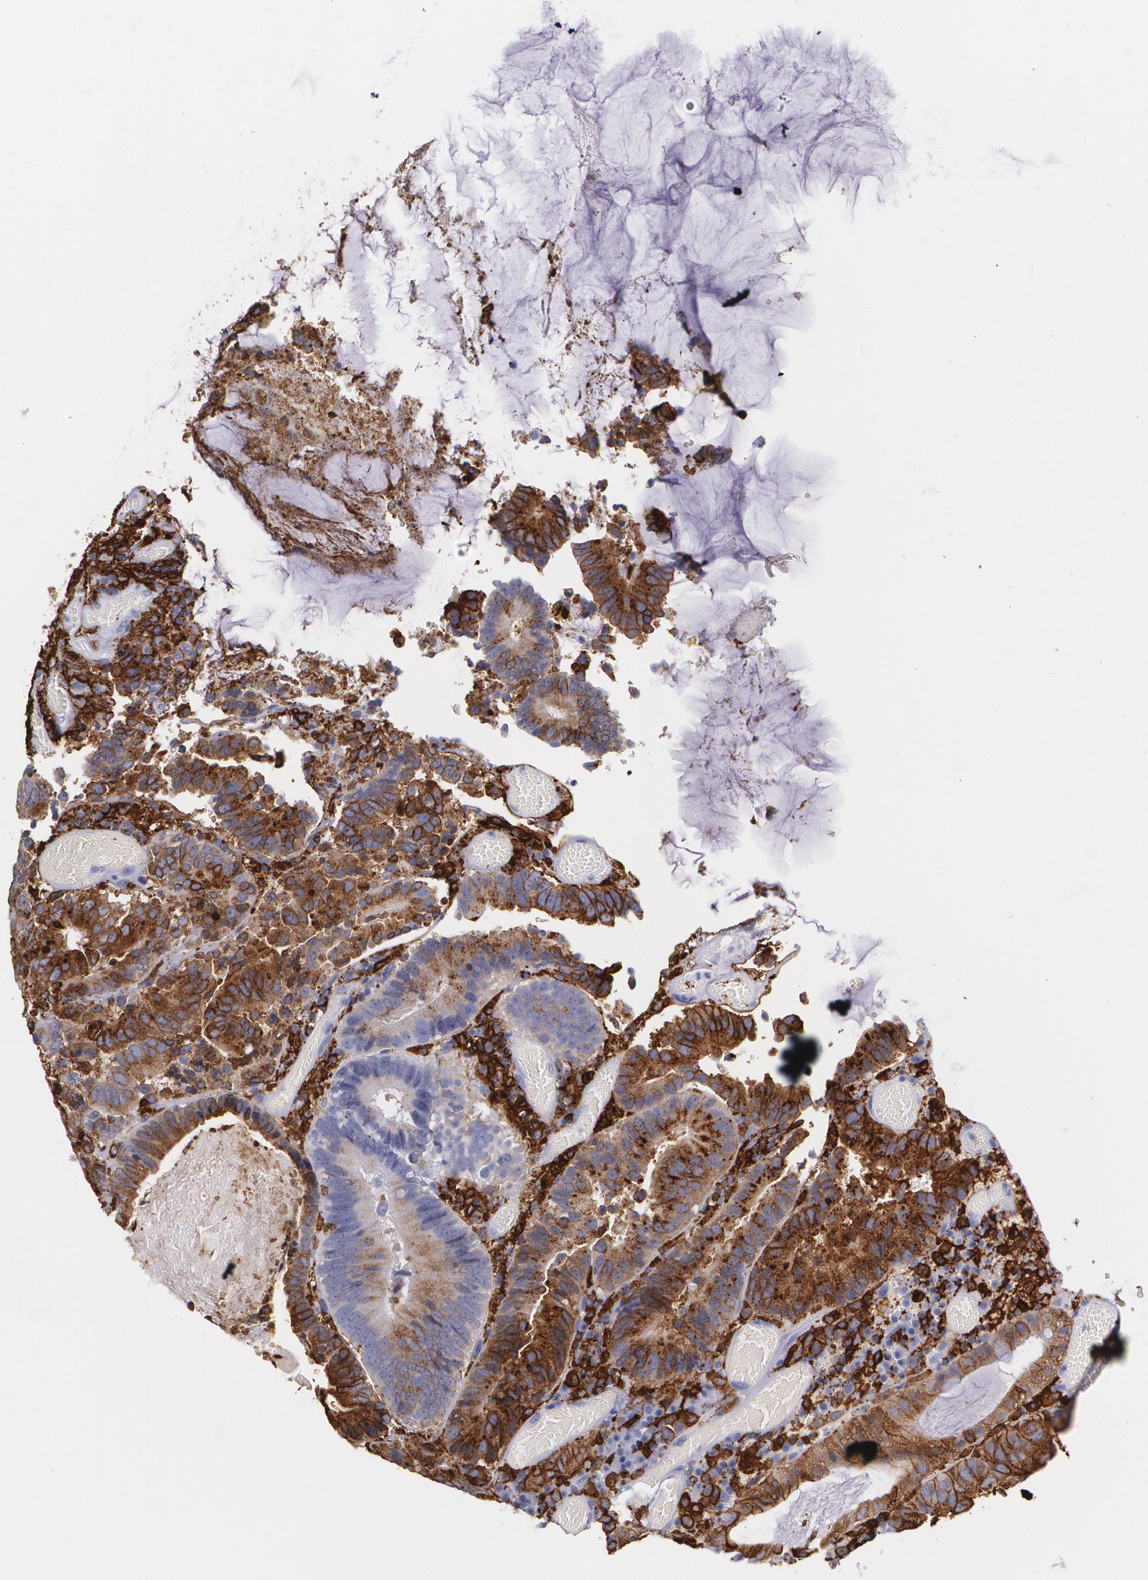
{"staining": {"intensity": "moderate", "quantity": "25%-75%", "location": "cytoplasmic/membranous"}, "tissue": "colorectal cancer", "cell_type": "Tumor cells", "image_type": "cancer", "snomed": [{"axis": "morphology", "description": "Normal tissue, NOS"}, {"axis": "morphology", "description": "Adenocarcinoma, NOS"}, {"axis": "topography", "description": "Colon"}], "caption": "Immunohistochemical staining of human colorectal cancer (adenocarcinoma) exhibits medium levels of moderate cytoplasmic/membranous protein positivity in about 25%-75% of tumor cells.", "gene": "HLA-DRA", "patient": {"sex": "female", "age": 78}}